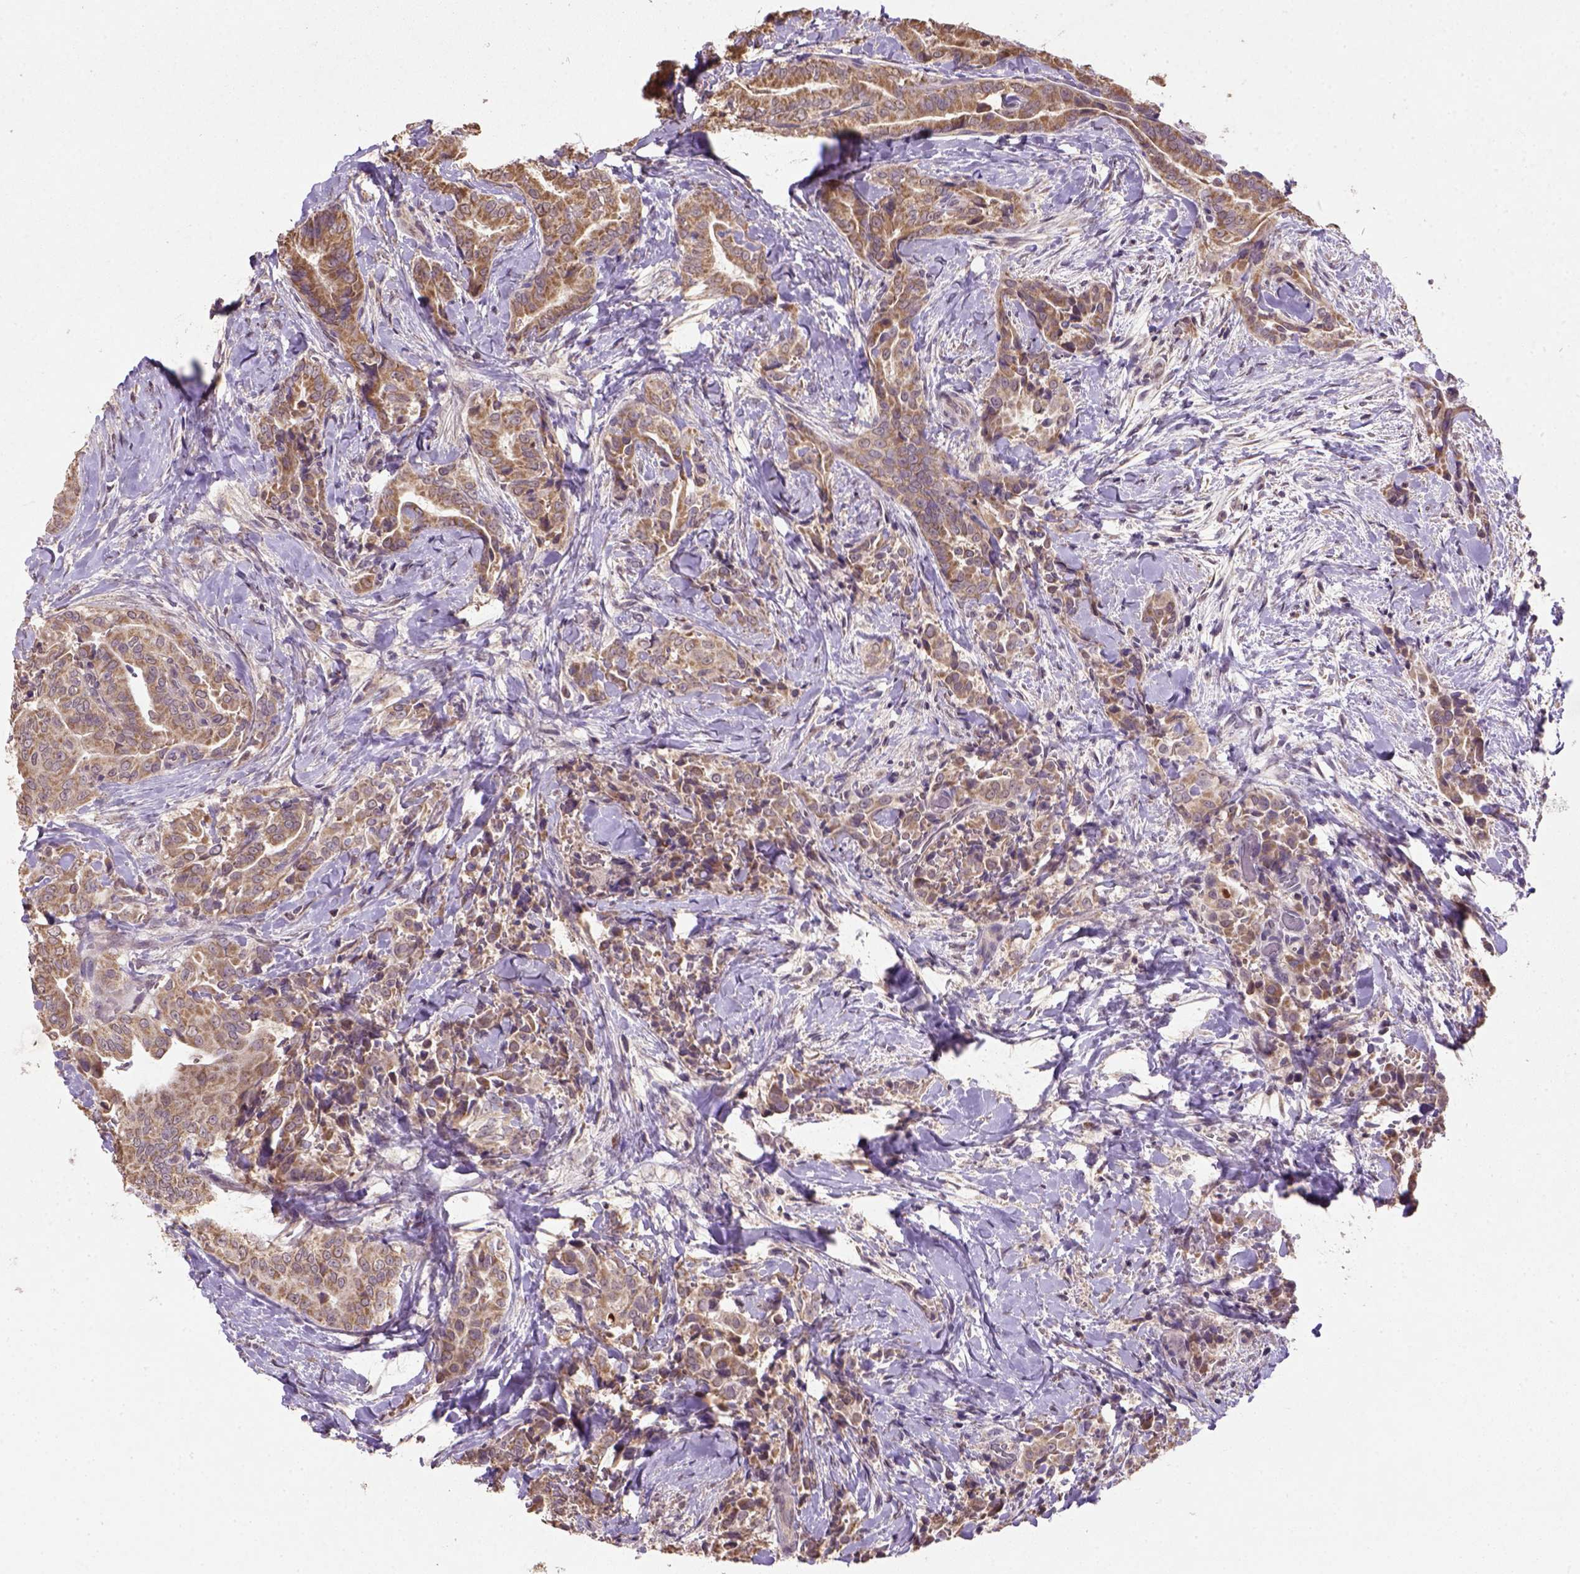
{"staining": {"intensity": "moderate", "quantity": ">75%", "location": "cytoplasmic/membranous"}, "tissue": "thyroid cancer", "cell_type": "Tumor cells", "image_type": "cancer", "snomed": [{"axis": "morphology", "description": "Papillary adenocarcinoma, NOS"}, {"axis": "topography", "description": "Thyroid gland"}], "caption": "Thyroid cancer (papillary adenocarcinoma) stained with a brown dye displays moderate cytoplasmic/membranous positive positivity in about >75% of tumor cells.", "gene": "NUDT10", "patient": {"sex": "male", "age": 61}}